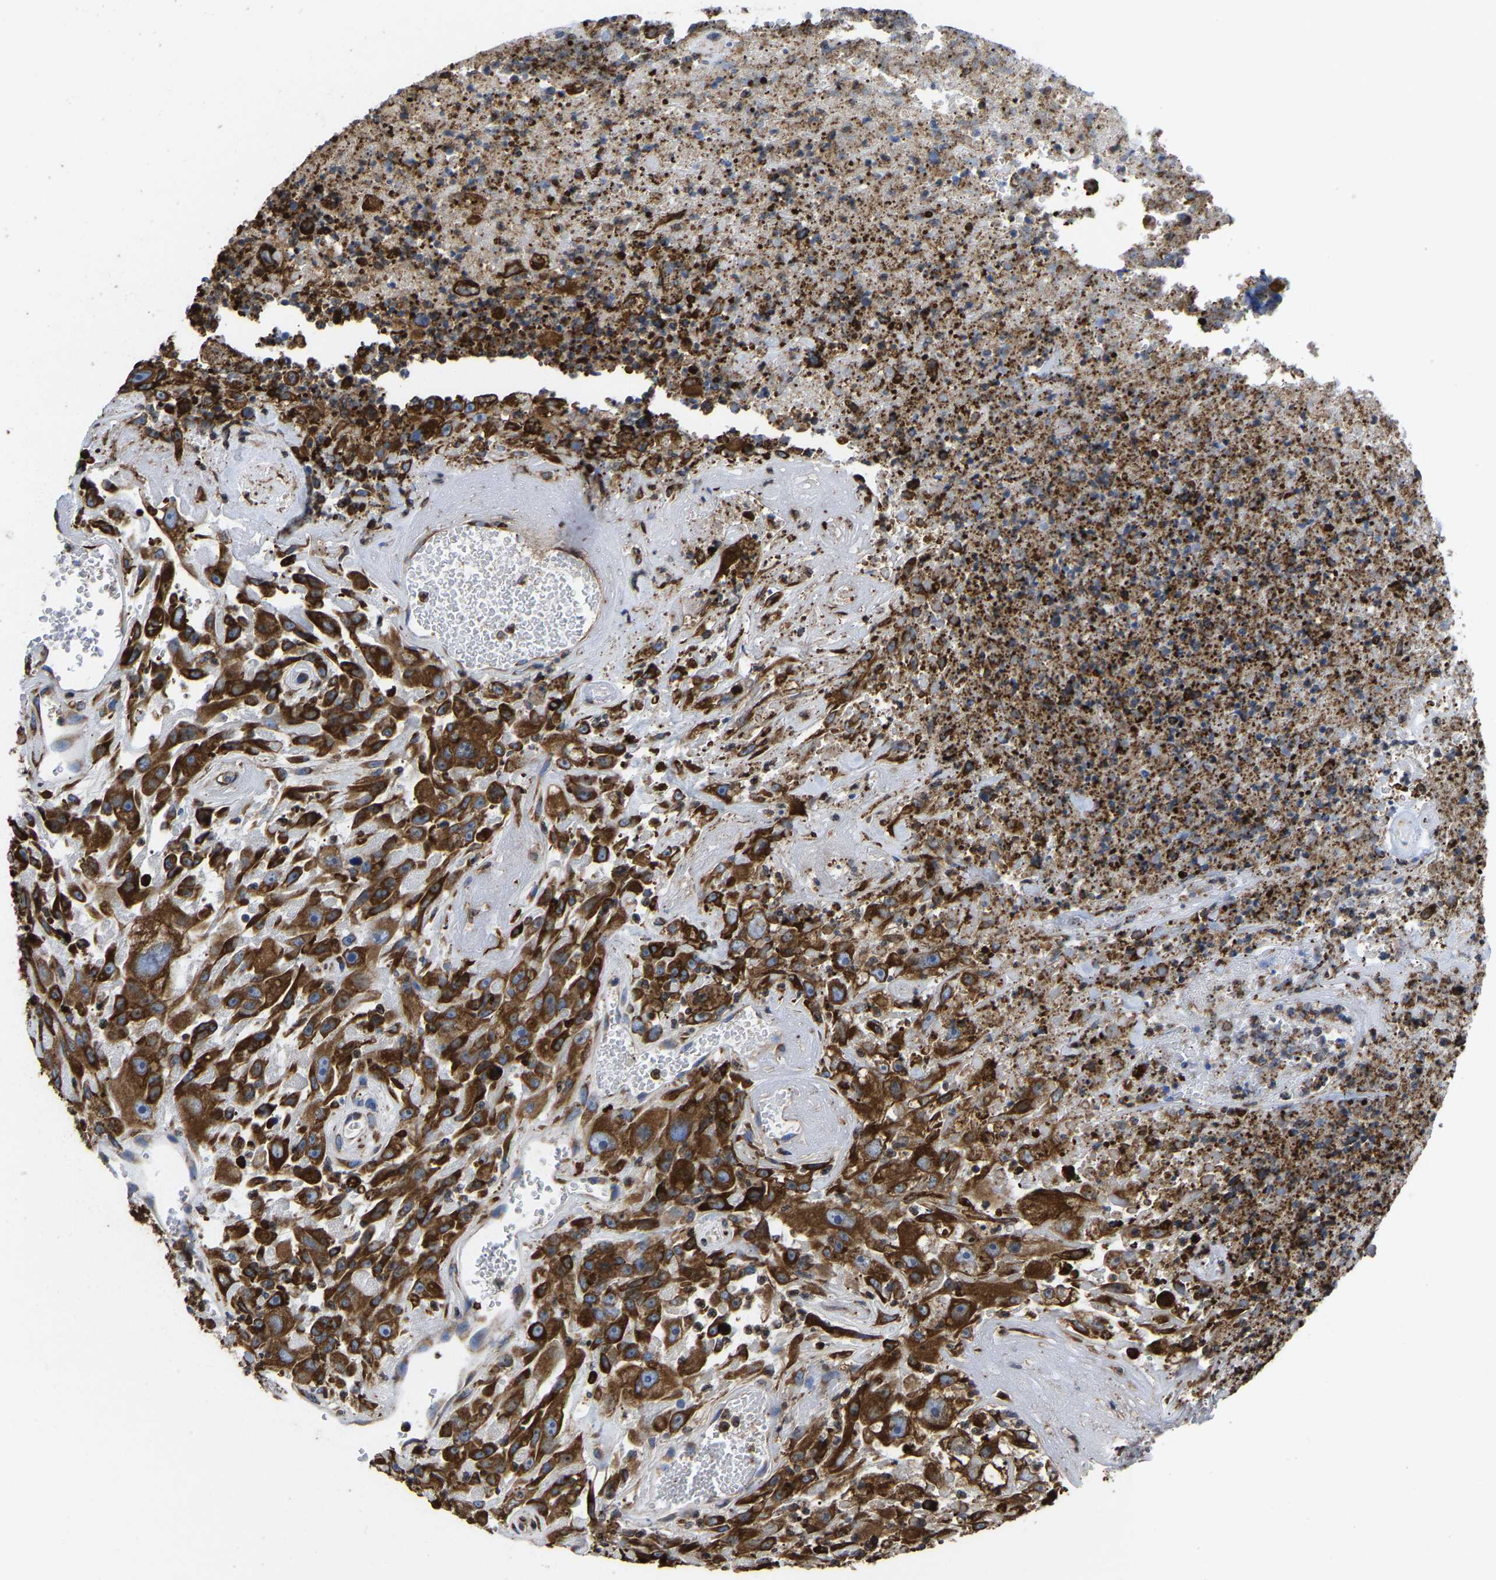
{"staining": {"intensity": "strong", "quantity": ">75%", "location": "cytoplasmic/membranous"}, "tissue": "urothelial cancer", "cell_type": "Tumor cells", "image_type": "cancer", "snomed": [{"axis": "morphology", "description": "Urothelial carcinoma, High grade"}, {"axis": "topography", "description": "Urinary bladder"}], "caption": "Tumor cells display high levels of strong cytoplasmic/membranous expression in about >75% of cells in human urothelial carcinoma (high-grade).", "gene": "P4HB", "patient": {"sex": "male", "age": 46}}